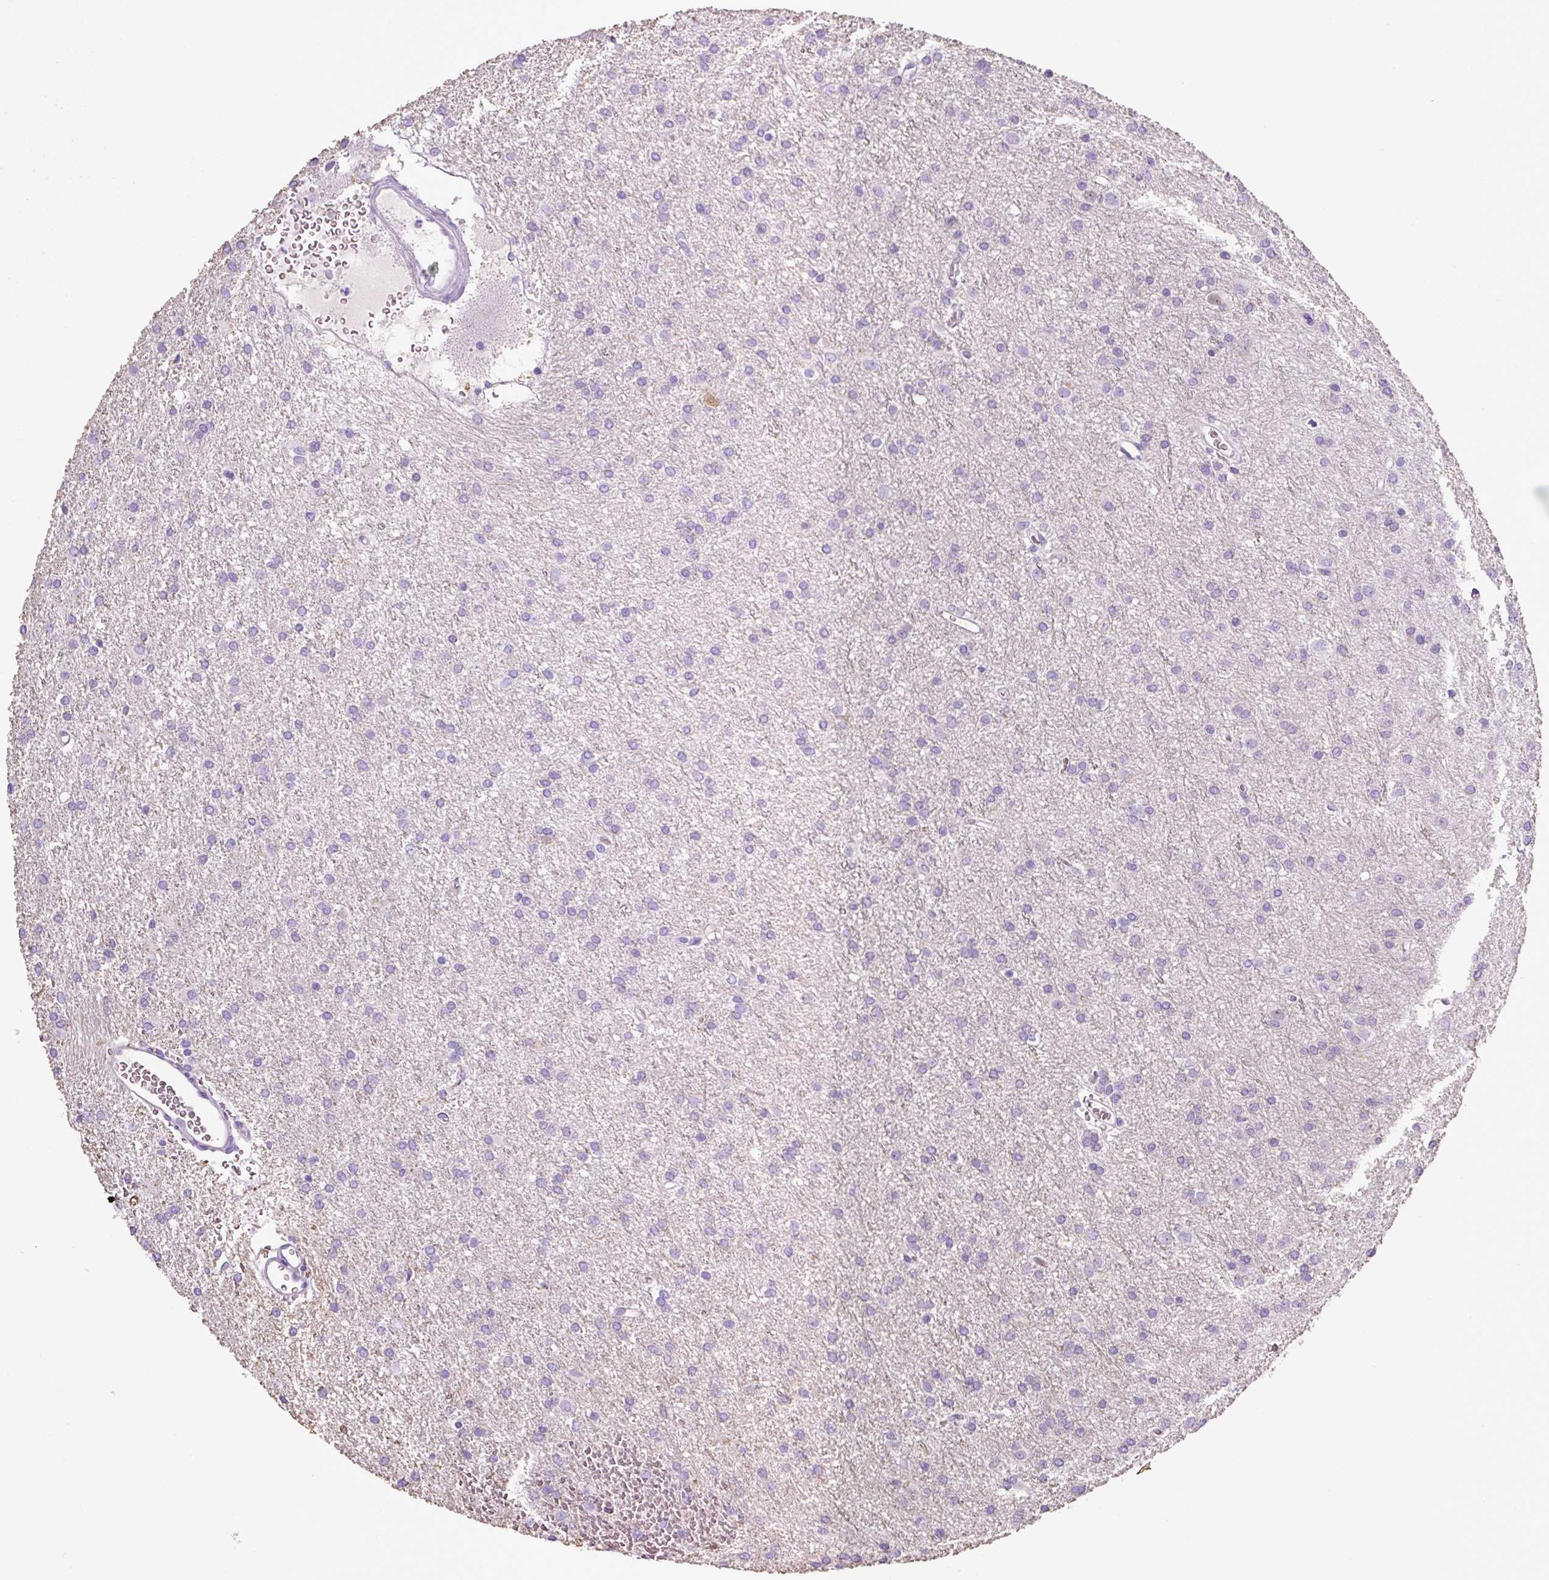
{"staining": {"intensity": "negative", "quantity": "none", "location": "none"}, "tissue": "glioma", "cell_type": "Tumor cells", "image_type": "cancer", "snomed": [{"axis": "morphology", "description": "Glioma, malignant, High grade"}, {"axis": "topography", "description": "Brain"}], "caption": "Immunohistochemistry of malignant glioma (high-grade) demonstrates no positivity in tumor cells. Brightfield microscopy of immunohistochemistry (IHC) stained with DAB (3,3'-diaminobenzidine) (brown) and hematoxylin (blue), captured at high magnification.", "gene": "SP8", "patient": {"sex": "female", "age": 50}}